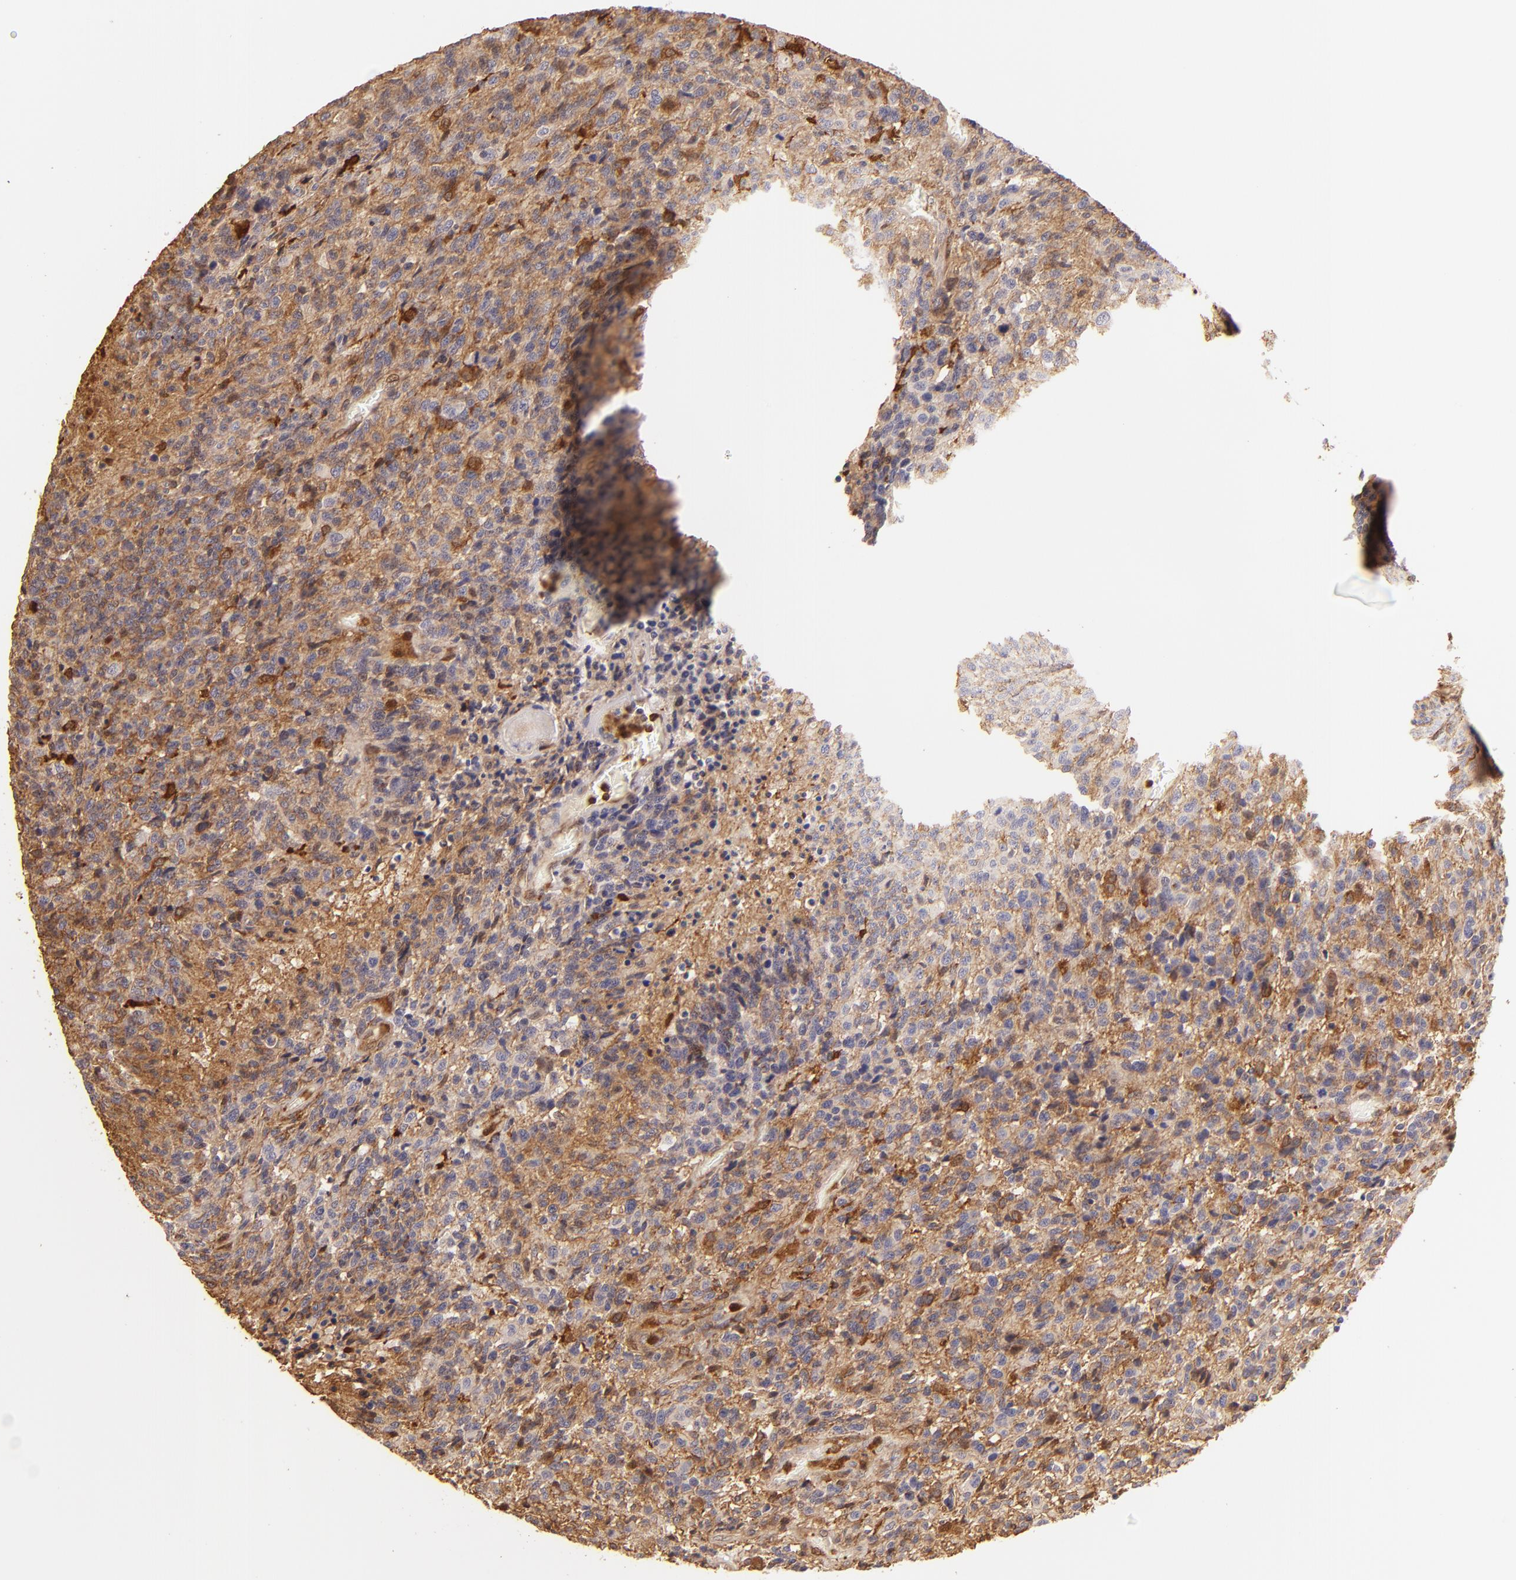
{"staining": {"intensity": "moderate", "quantity": ">75%", "location": "cytoplasmic/membranous"}, "tissue": "glioma", "cell_type": "Tumor cells", "image_type": "cancer", "snomed": [{"axis": "morphology", "description": "Glioma, malignant, High grade"}, {"axis": "topography", "description": "Brain"}], "caption": "Immunohistochemical staining of glioma shows moderate cytoplasmic/membranous protein positivity in about >75% of tumor cells.", "gene": "BTK", "patient": {"sex": "male", "age": 36}}